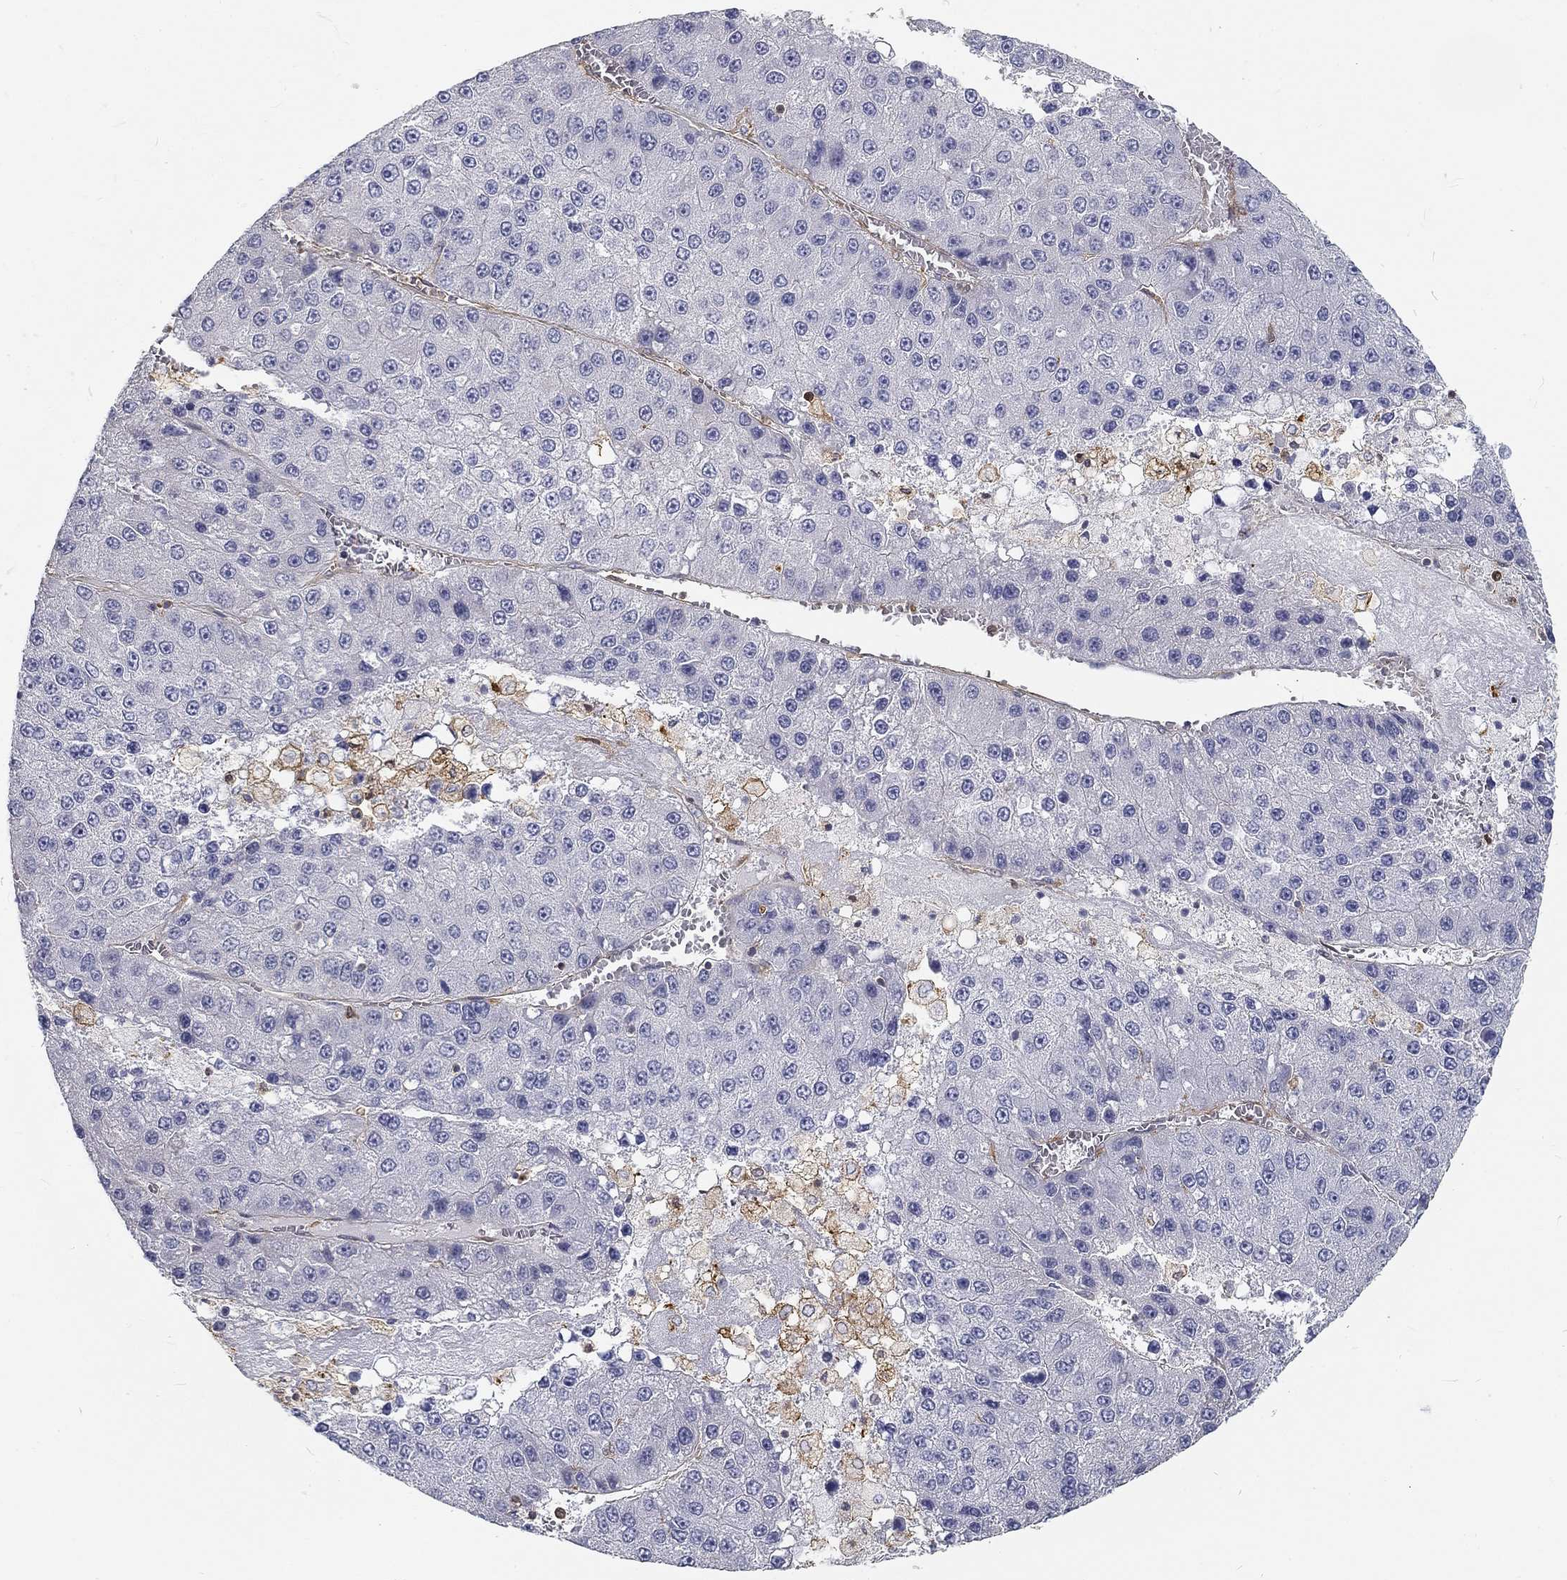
{"staining": {"intensity": "negative", "quantity": "none", "location": "none"}, "tissue": "liver cancer", "cell_type": "Tumor cells", "image_type": "cancer", "snomed": [{"axis": "morphology", "description": "Carcinoma, Hepatocellular, NOS"}, {"axis": "topography", "description": "Liver"}], "caption": "Human hepatocellular carcinoma (liver) stained for a protein using immunohistochemistry (IHC) exhibits no staining in tumor cells.", "gene": "MTMR11", "patient": {"sex": "female", "age": 73}}